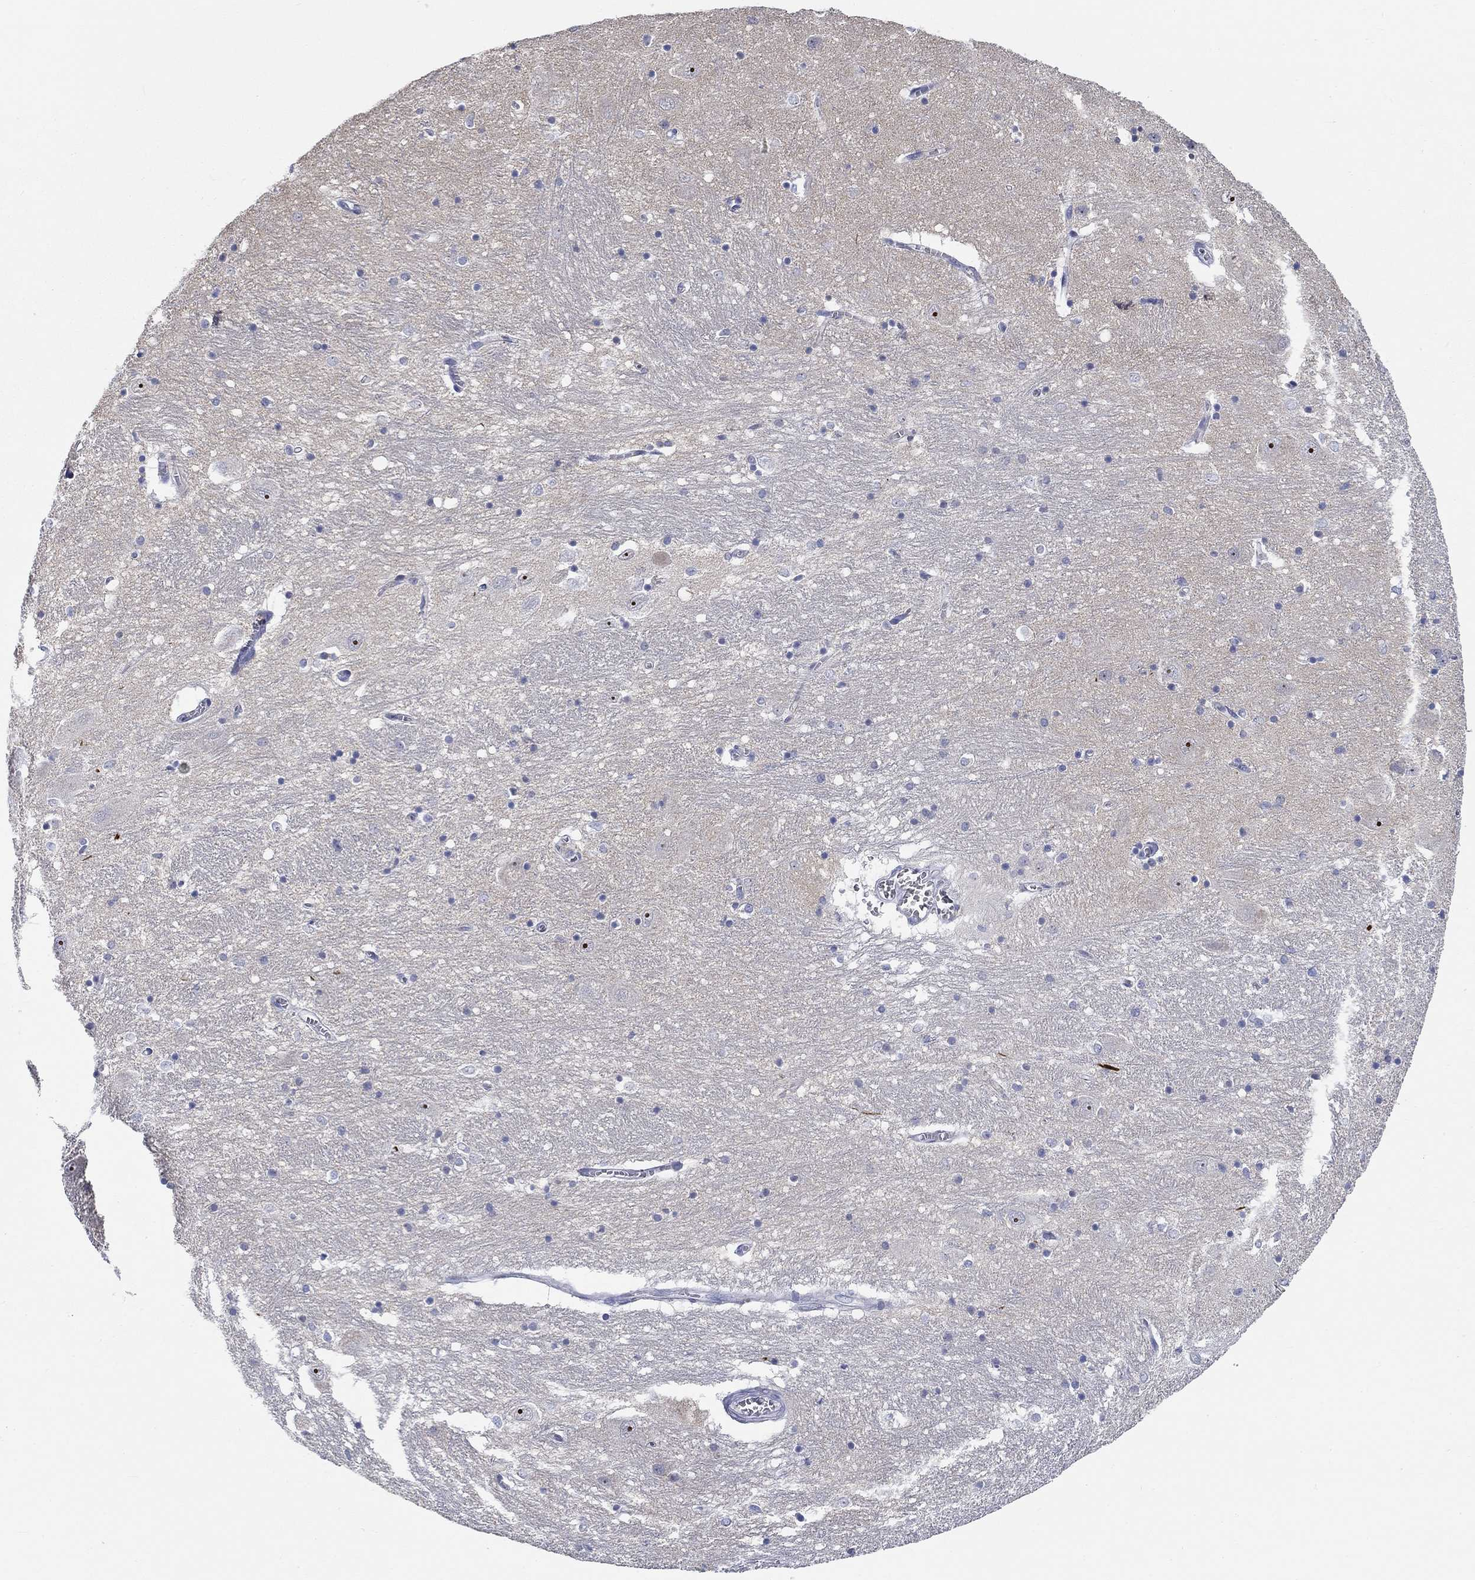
{"staining": {"intensity": "negative", "quantity": "none", "location": "none"}, "tissue": "caudate", "cell_type": "Glial cells", "image_type": "normal", "snomed": [{"axis": "morphology", "description": "Normal tissue, NOS"}, {"axis": "topography", "description": "Lateral ventricle wall"}], "caption": "Protein analysis of unremarkable caudate reveals no significant expression in glial cells.", "gene": "SMIM18", "patient": {"sex": "male", "age": 54}}